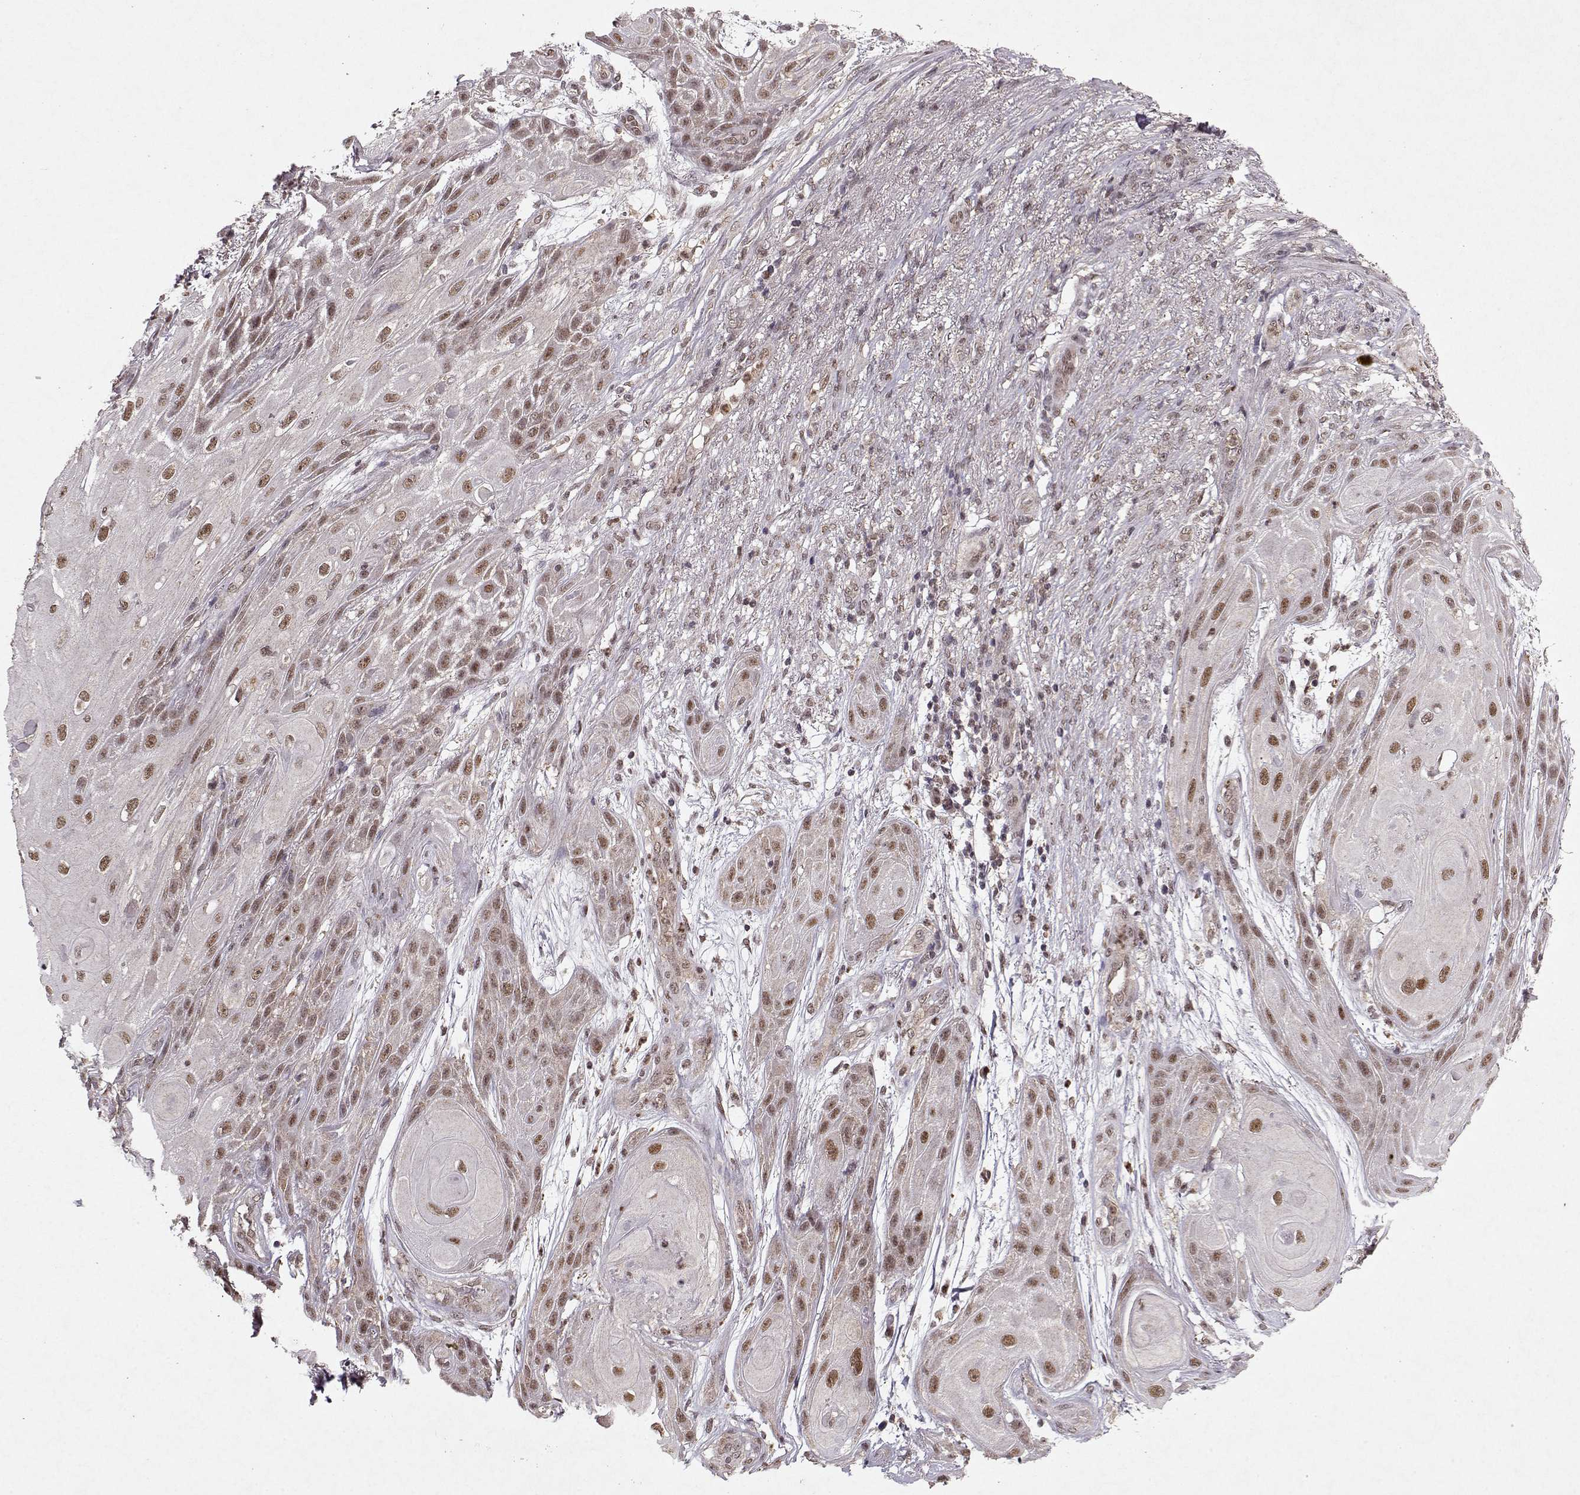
{"staining": {"intensity": "moderate", "quantity": ">75%", "location": "nuclear"}, "tissue": "skin cancer", "cell_type": "Tumor cells", "image_type": "cancer", "snomed": [{"axis": "morphology", "description": "Squamous cell carcinoma, NOS"}, {"axis": "topography", "description": "Skin"}], "caption": "The immunohistochemical stain labels moderate nuclear expression in tumor cells of squamous cell carcinoma (skin) tissue.", "gene": "PSMA7", "patient": {"sex": "male", "age": 62}}